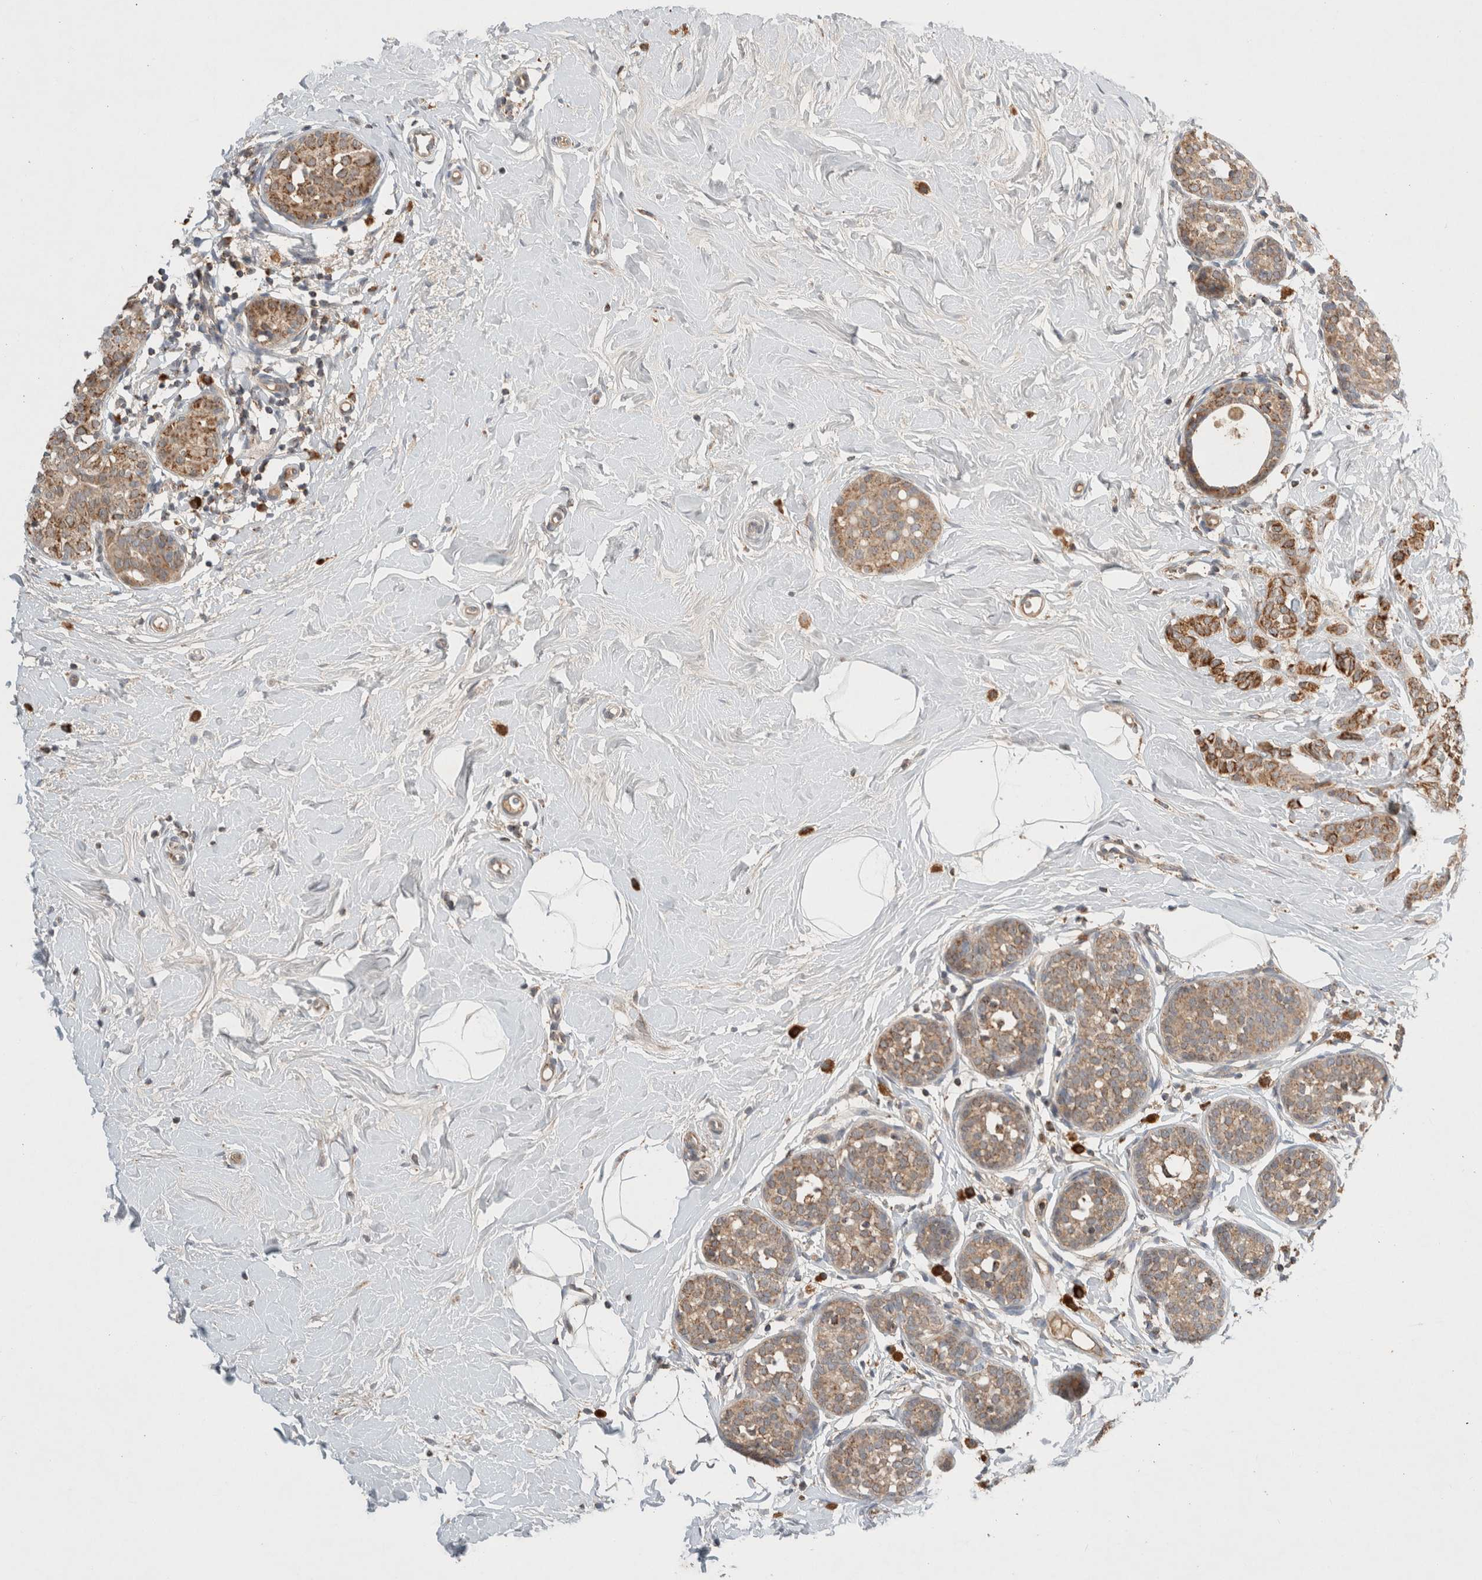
{"staining": {"intensity": "moderate", "quantity": ">75%", "location": "cytoplasmic/membranous"}, "tissue": "breast cancer", "cell_type": "Tumor cells", "image_type": "cancer", "snomed": [{"axis": "morphology", "description": "Lobular carcinoma, in situ"}, {"axis": "morphology", "description": "Lobular carcinoma"}, {"axis": "topography", "description": "Breast"}], "caption": "This is an image of IHC staining of breast cancer (lobular carcinoma), which shows moderate expression in the cytoplasmic/membranous of tumor cells.", "gene": "AMPD1", "patient": {"sex": "female", "age": 41}}